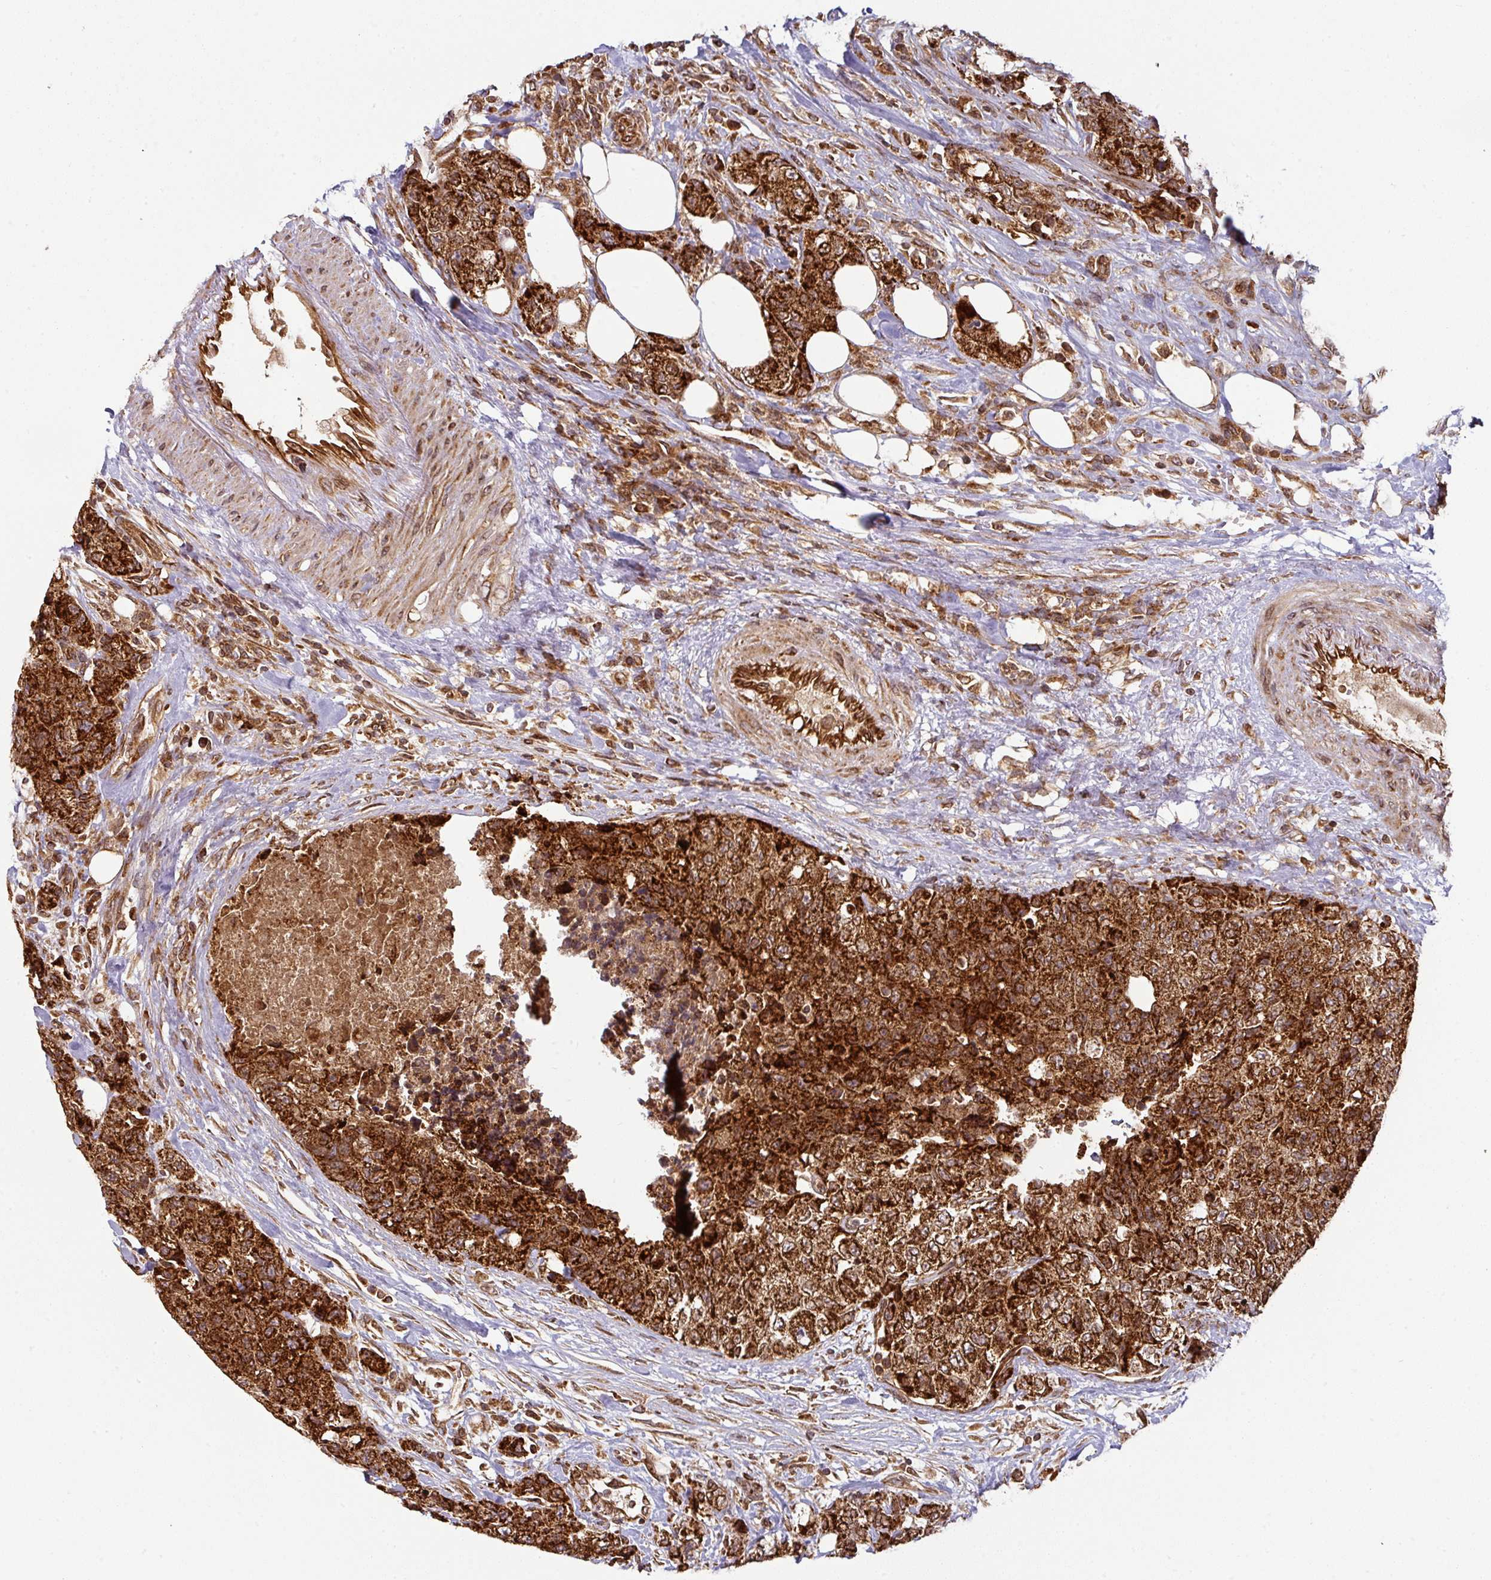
{"staining": {"intensity": "strong", "quantity": ">75%", "location": "cytoplasmic/membranous"}, "tissue": "urothelial cancer", "cell_type": "Tumor cells", "image_type": "cancer", "snomed": [{"axis": "morphology", "description": "Urothelial carcinoma, High grade"}, {"axis": "topography", "description": "Urinary bladder"}], "caption": "A high amount of strong cytoplasmic/membranous expression is seen in approximately >75% of tumor cells in urothelial cancer tissue. The staining was performed using DAB, with brown indicating positive protein expression. Nuclei are stained blue with hematoxylin.", "gene": "TRAP1", "patient": {"sex": "female", "age": 78}}